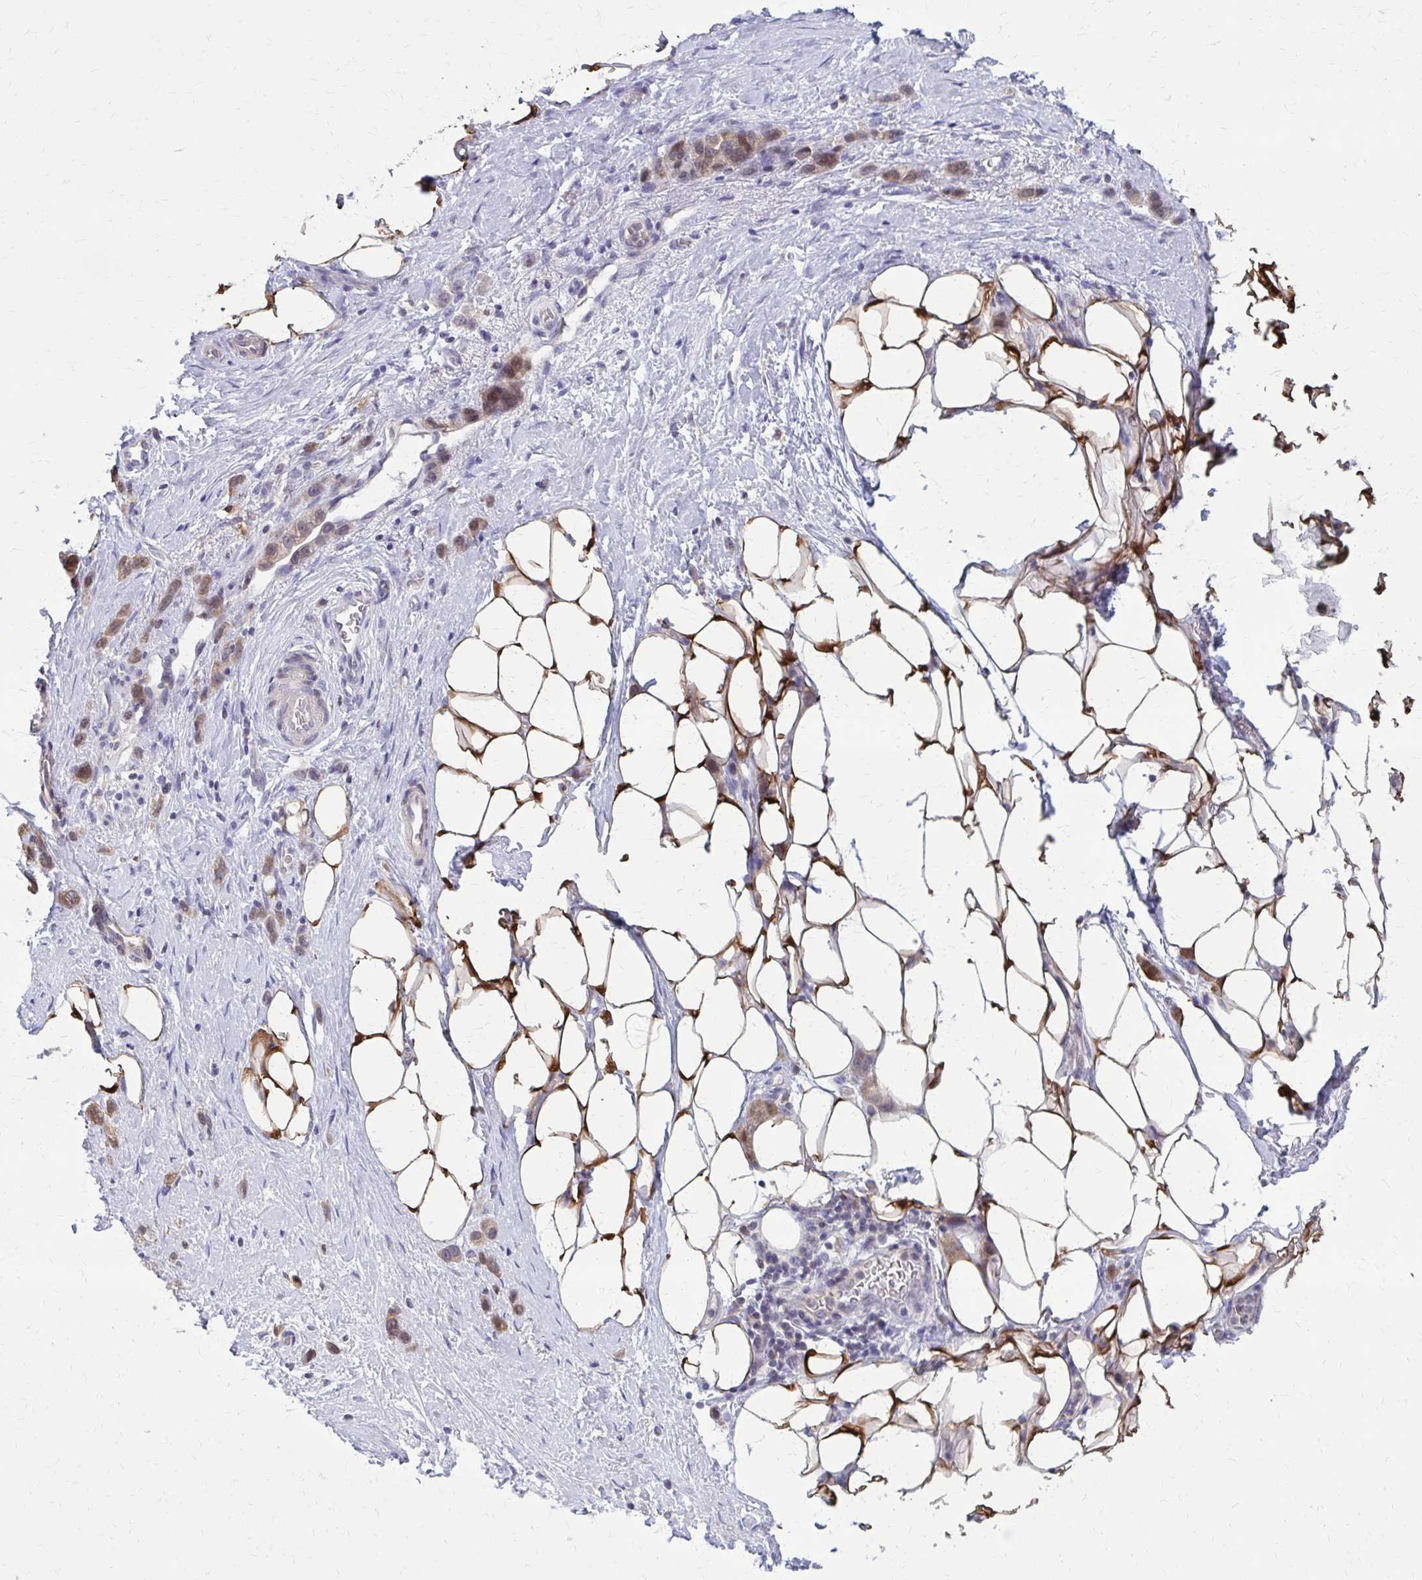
{"staining": {"intensity": "weak", "quantity": ">75%", "location": "cytoplasmic/membranous"}, "tissue": "stomach cancer", "cell_type": "Tumor cells", "image_type": "cancer", "snomed": [{"axis": "morphology", "description": "Adenocarcinoma, NOS"}, {"axis": "topography", "description": "Stomach"}], "caption": "High-power microscopy captured an immunohistochemistry photomicrograph of stomach cancer, revealing weak cytoplasmic/membranous staining in about >75% of tumor cells. Nuclei are stained in blue.", "gene": "DBI", "patient": {"sex": "female", "age": 65}}